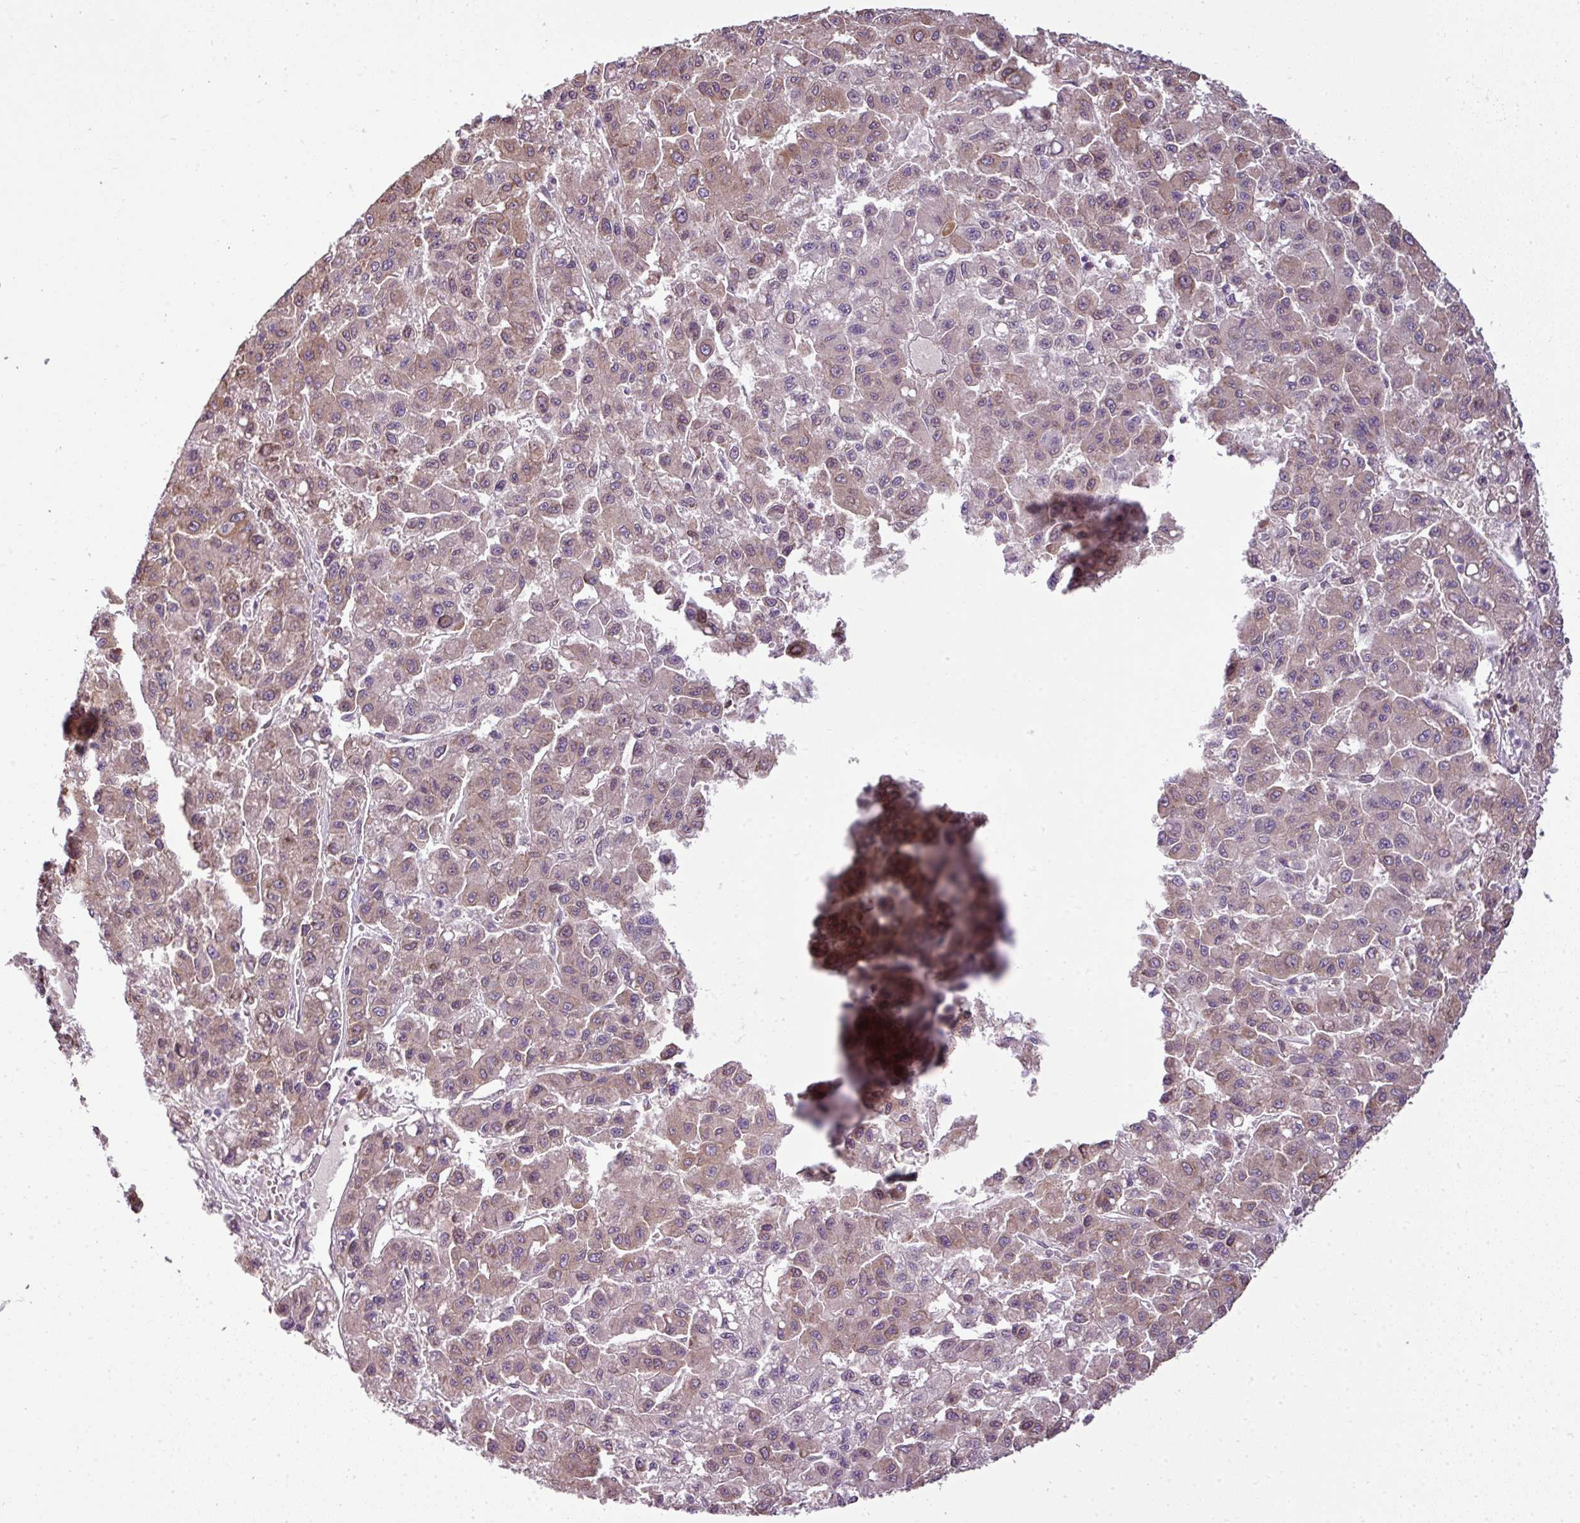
{"staining": {"intensity": "weak", "quantity": ">75%", "location": "cytoplasmic/membranous"}, "tissue": "liver cancer", "cell_type": "Tumor cells", "image_type": "cancer", "snomed": [{"axis": "morphology", "description": "Carcinoma, Hepatocellular, NOS"}, {"axis": "topography", "description": "Liver"}], "caption": "Tumor cells exhibit low levels of weak cytoplasmic/membranous staining in about >75% of cells in human hepatocellular carcinoma (liver).", "gene": "RBM4B", "patient": {"sex": "male", "age": 70}}